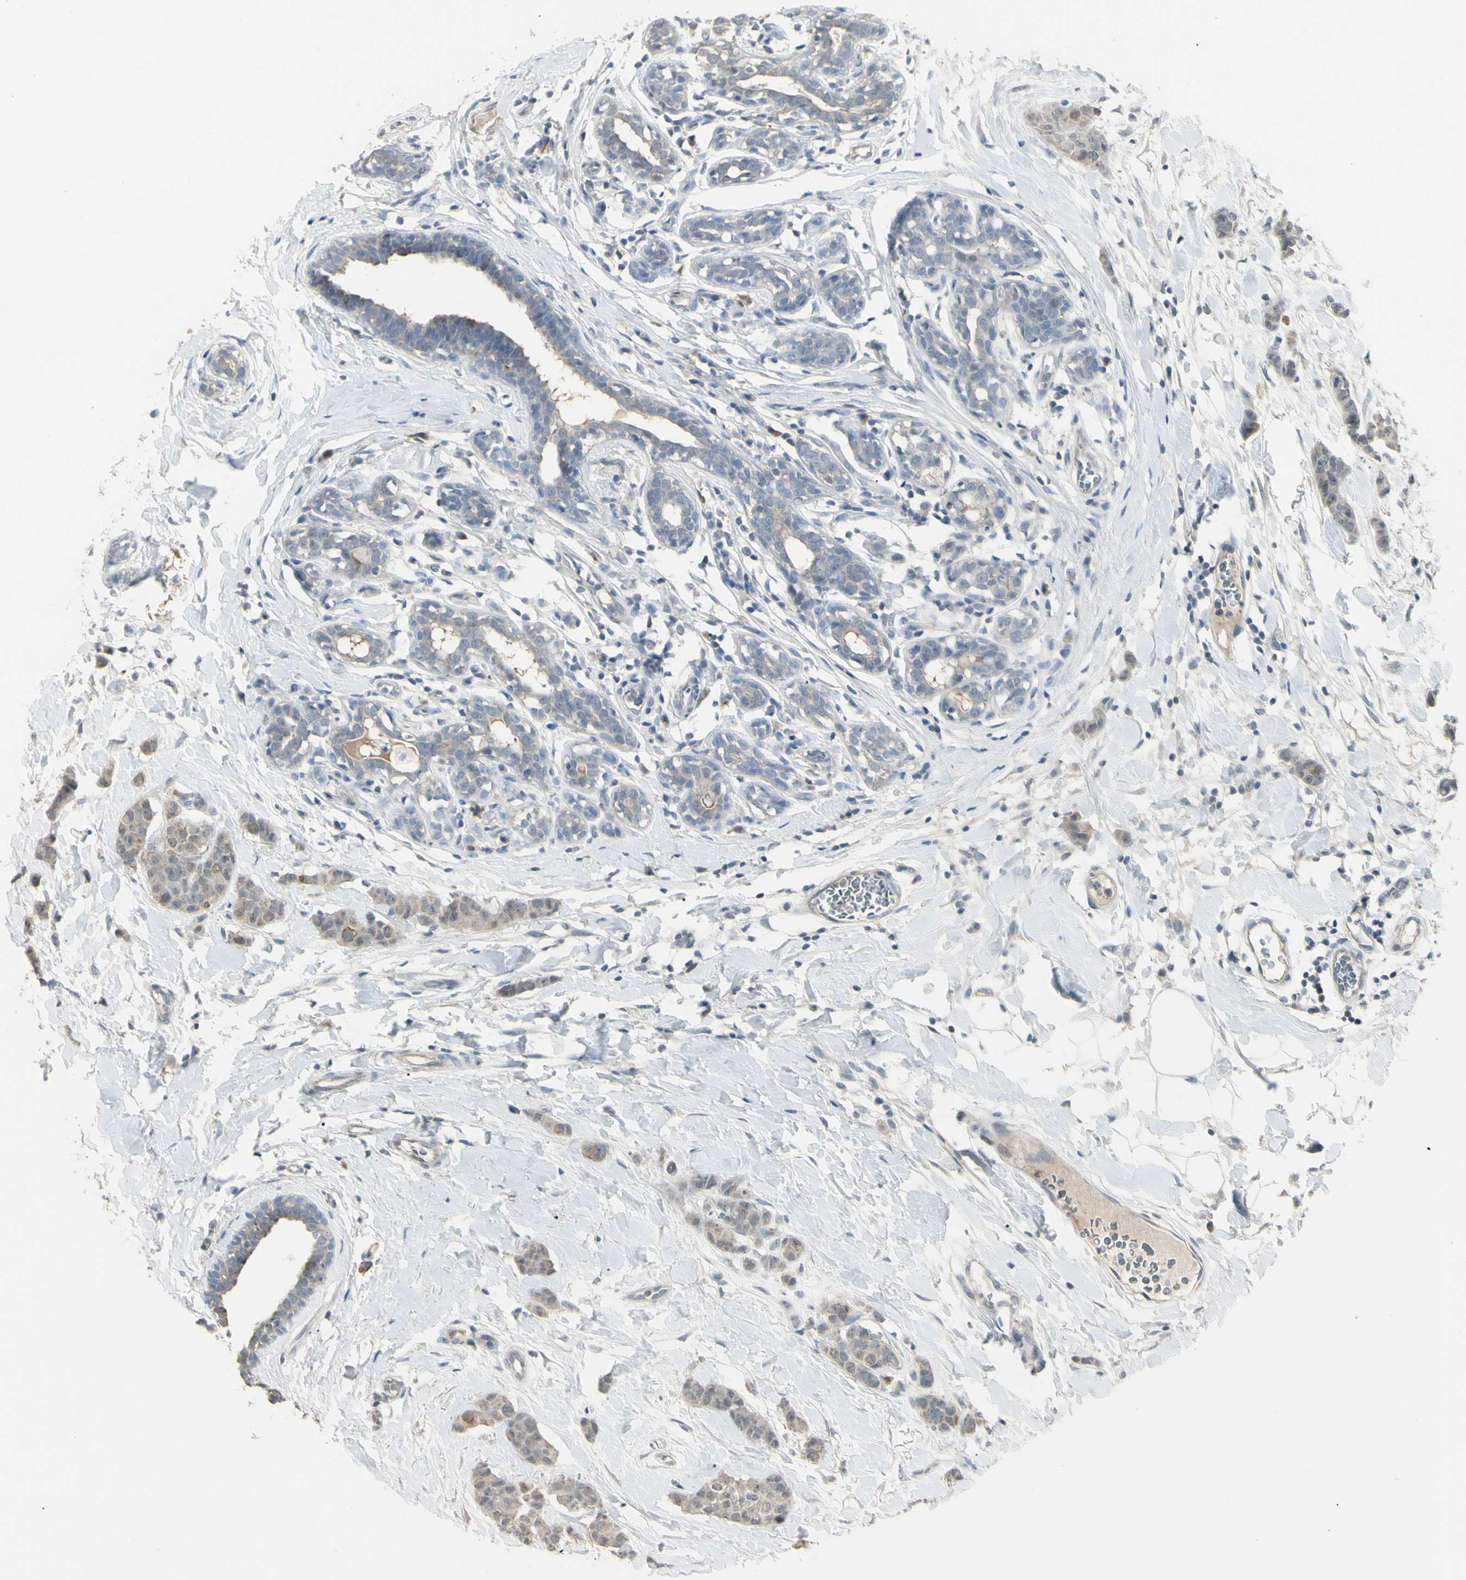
{"staining": {"intensity": "weak", "quantity": ">75%", "location": "cytoplasmic/membranous"}, "tissue": "breast cancer", "cell_type": "Tumor cells", "image_type": "cancer", "snomed": [{"axis": "morphology", "description": "Normal tissue, NOS"}, {"axis": "morphology", "description": "Duct carcinoma"}, {"axis": "topography", "description": "Breast"}], "caption": "IHC staining of breast cancer (intraductal carcinoma), which shows low levels of weak cytoplasmic/membranous positivity in approximately >75% of tumor cells indicating weak cytoplasmic/membranous protein expression. The staining was performed using DAB (3,3'-diaminobenzidine) (brown) for protein detection and nuclei were counterstained in hematoxylin (blue).", "gene": "PIAS4", "patient": {"sex": "female", "age": 40}}